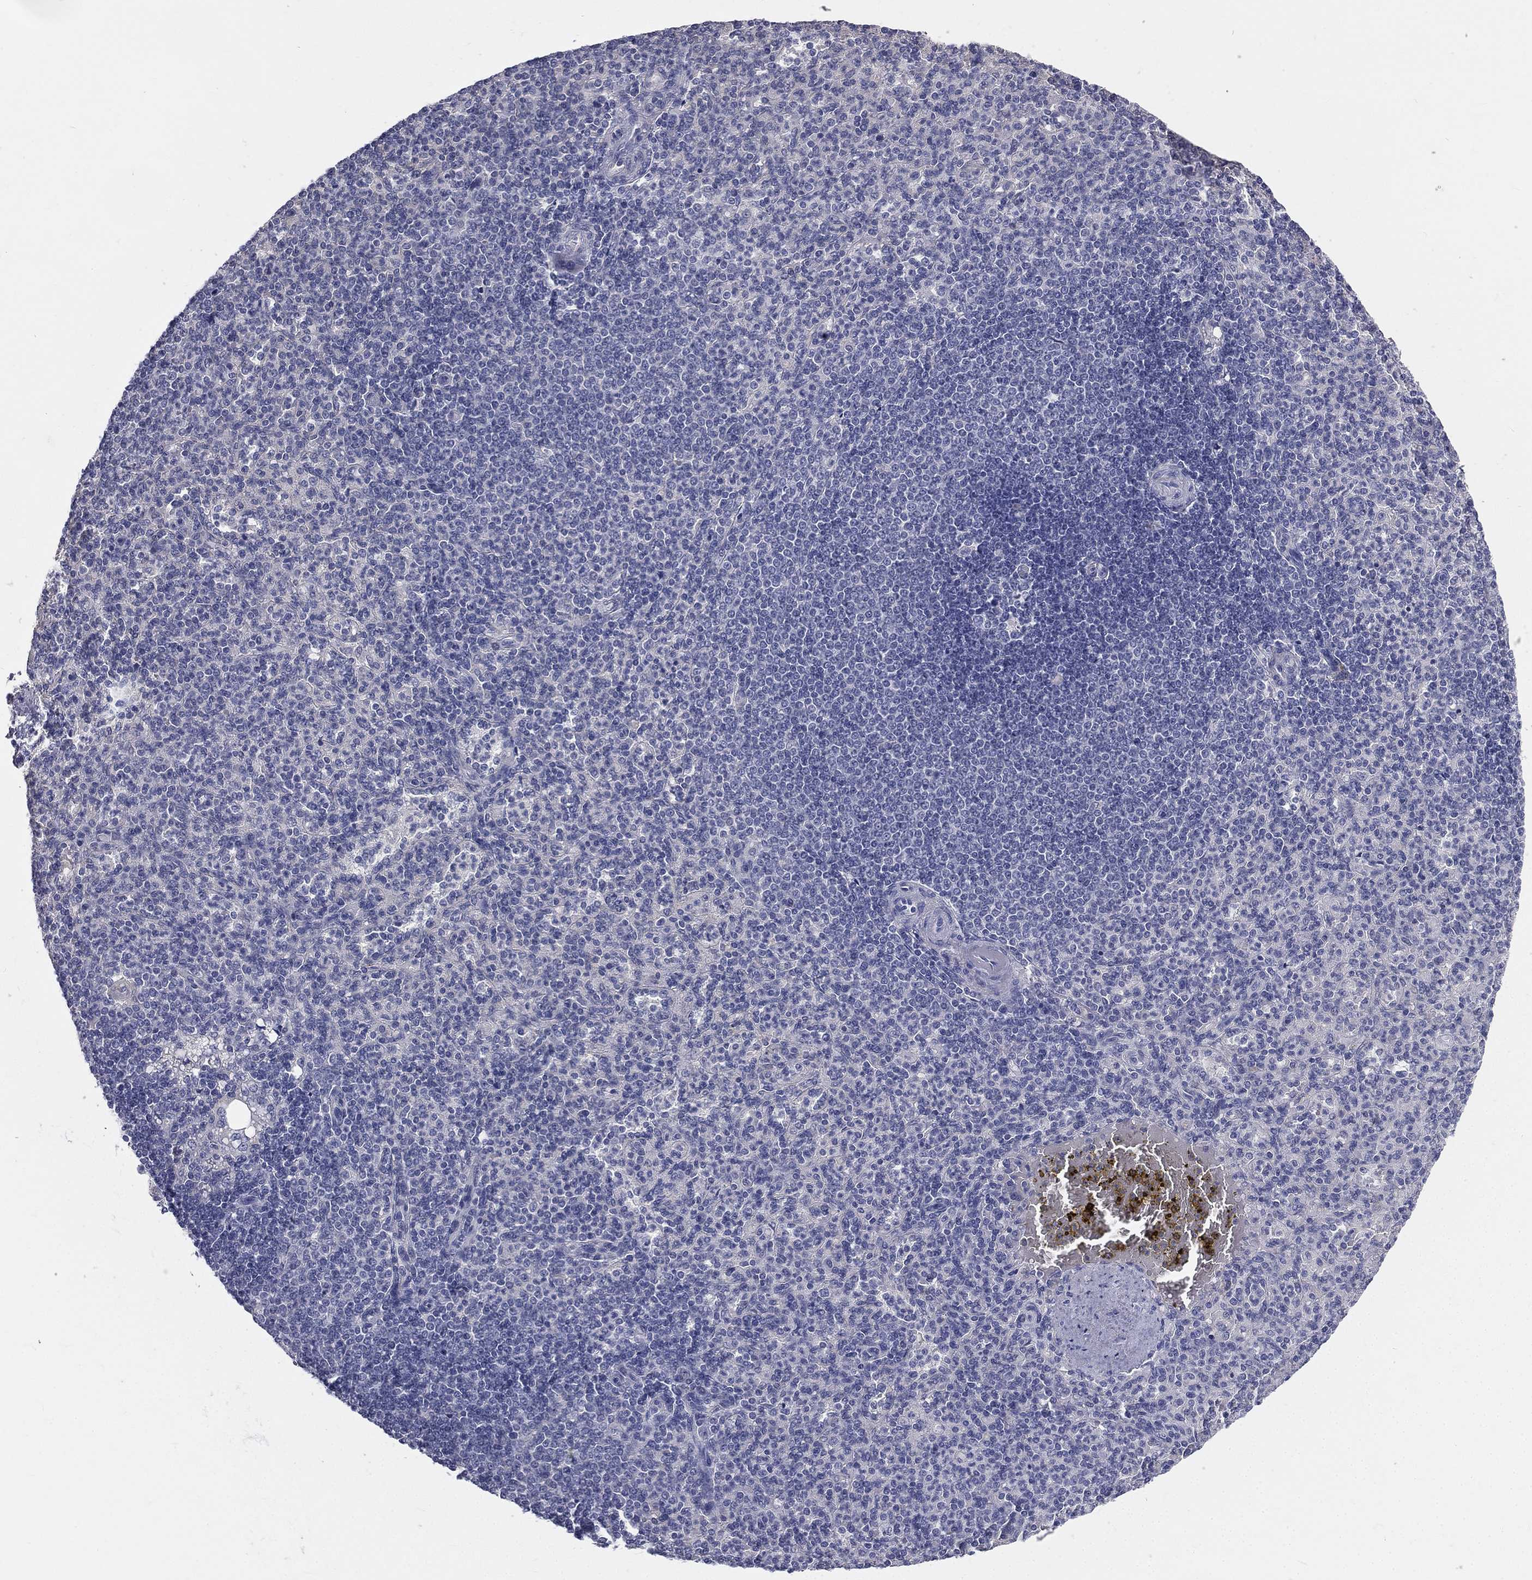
{"staining": {"intensity": "negative", "quantity": "none", "location": "none"}, "tissue": "spleen", "cell_type": "Cells in red pulp", "image_type": "normal", "snomed": [{"axis": "morphology", "description": "Normal tissue, NOS"}, {"axis": "topography", "description": "Spleen"}], "caption": "A histopathology image of spleen stained for a protein demonstrates no brown staining in cells in red pulp.", "gene": "MUC13", "patient": {"sex": "female", "age": 74}}